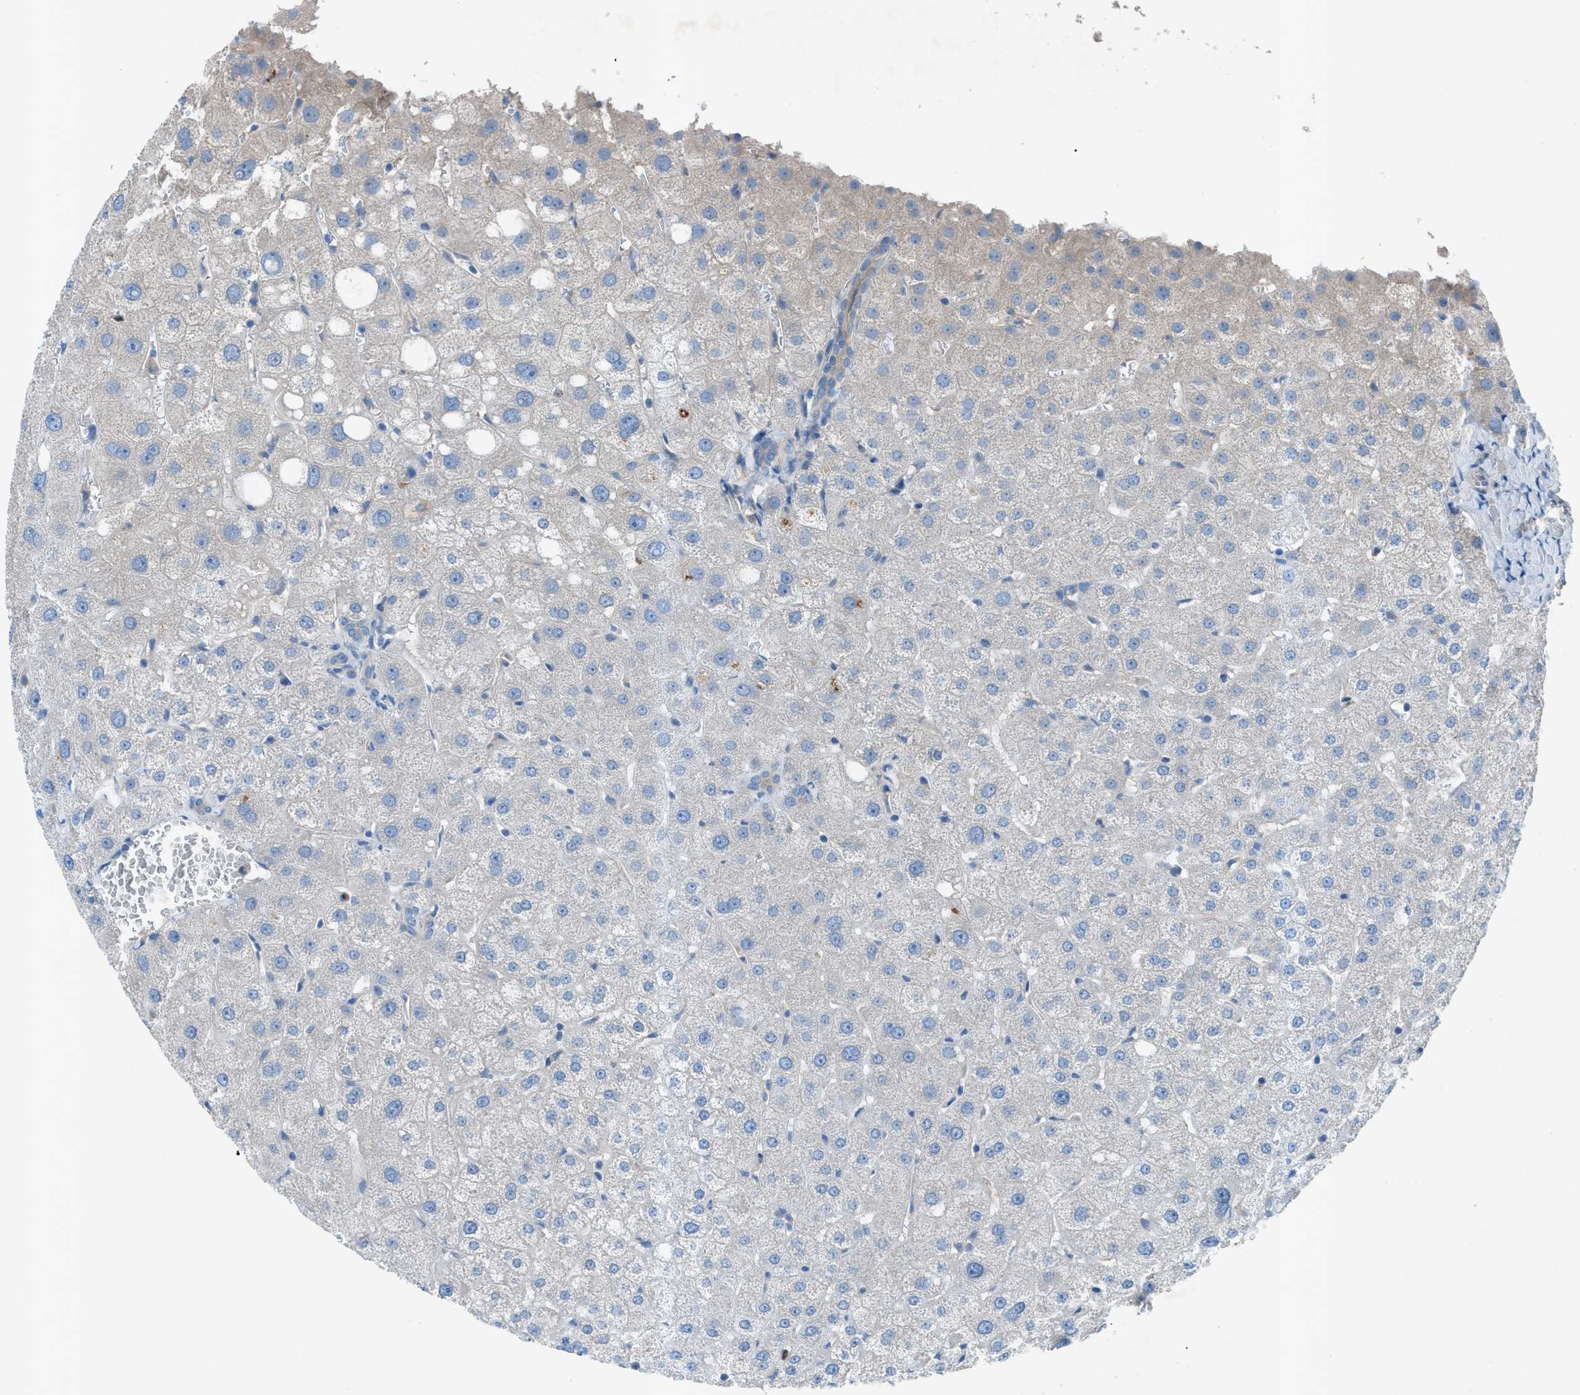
{"staining": {"intensity": "negative", "quantity": "none", "location": "none"}, "tissue": "liver", "cell_type": "Cholangiocytes", "image_type": "normal", "snomed": [{"axis": "morphology", "description": "Normal tissue, NOS"}, {"axis": "topography", "description": "Liver"}], "caption": "An immunohistochemistry (IHC) histopathology image of normal liver is shown. There is no staining in cholangiocytes of liver. The staining was performed using DAB (3,3'-diaminobenzidine) to visualize the protein expression in brown, while the nuclei were stained in blue with hematoxylin (Magnification: 20x).", "gene": "C5AR2", "patient": {"sex": "male", "age": 73}}